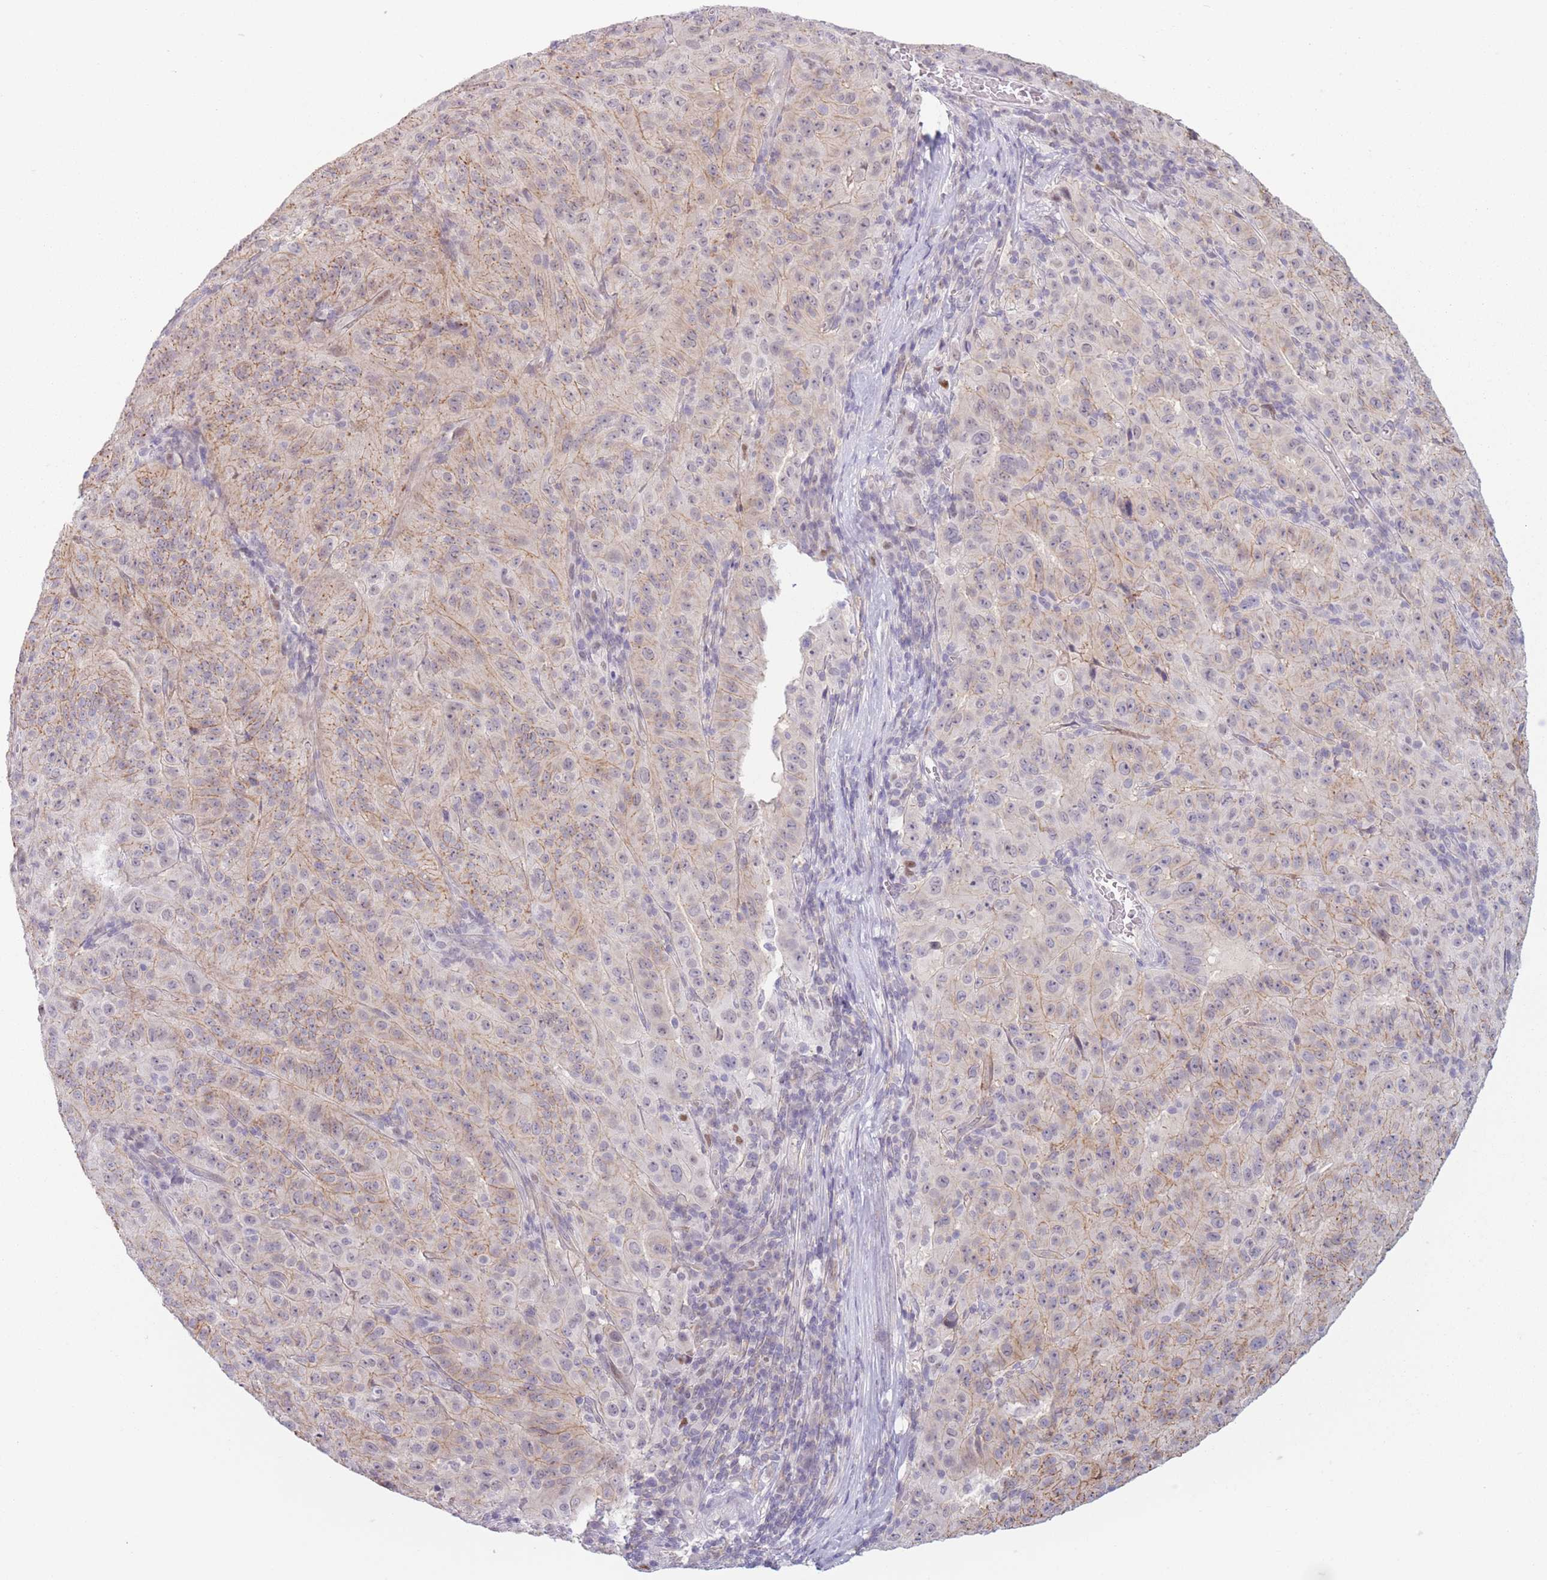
{"staining": {"intensity": "moderate", "quantity": "25%-75%", "location": "cytoplasmic/membranous"}, "tissue": "pancreatic cancer", "cell_type": "Tumor cells", "image_type": "cancer", "snomed": [{"axis": "morphology", "description": "Adenocarcinoma, NOS"}, {"axis": "topography", "description": "Pancreas"}], "caption": "Pancreatic cancer stained with a brown dye displays moderate cytoplasmic/membranous positive positivity in approximately 25%-75% of tumor cells.", "gene": "ZNF439", "patient": {"sex": "male", "age": 63}}